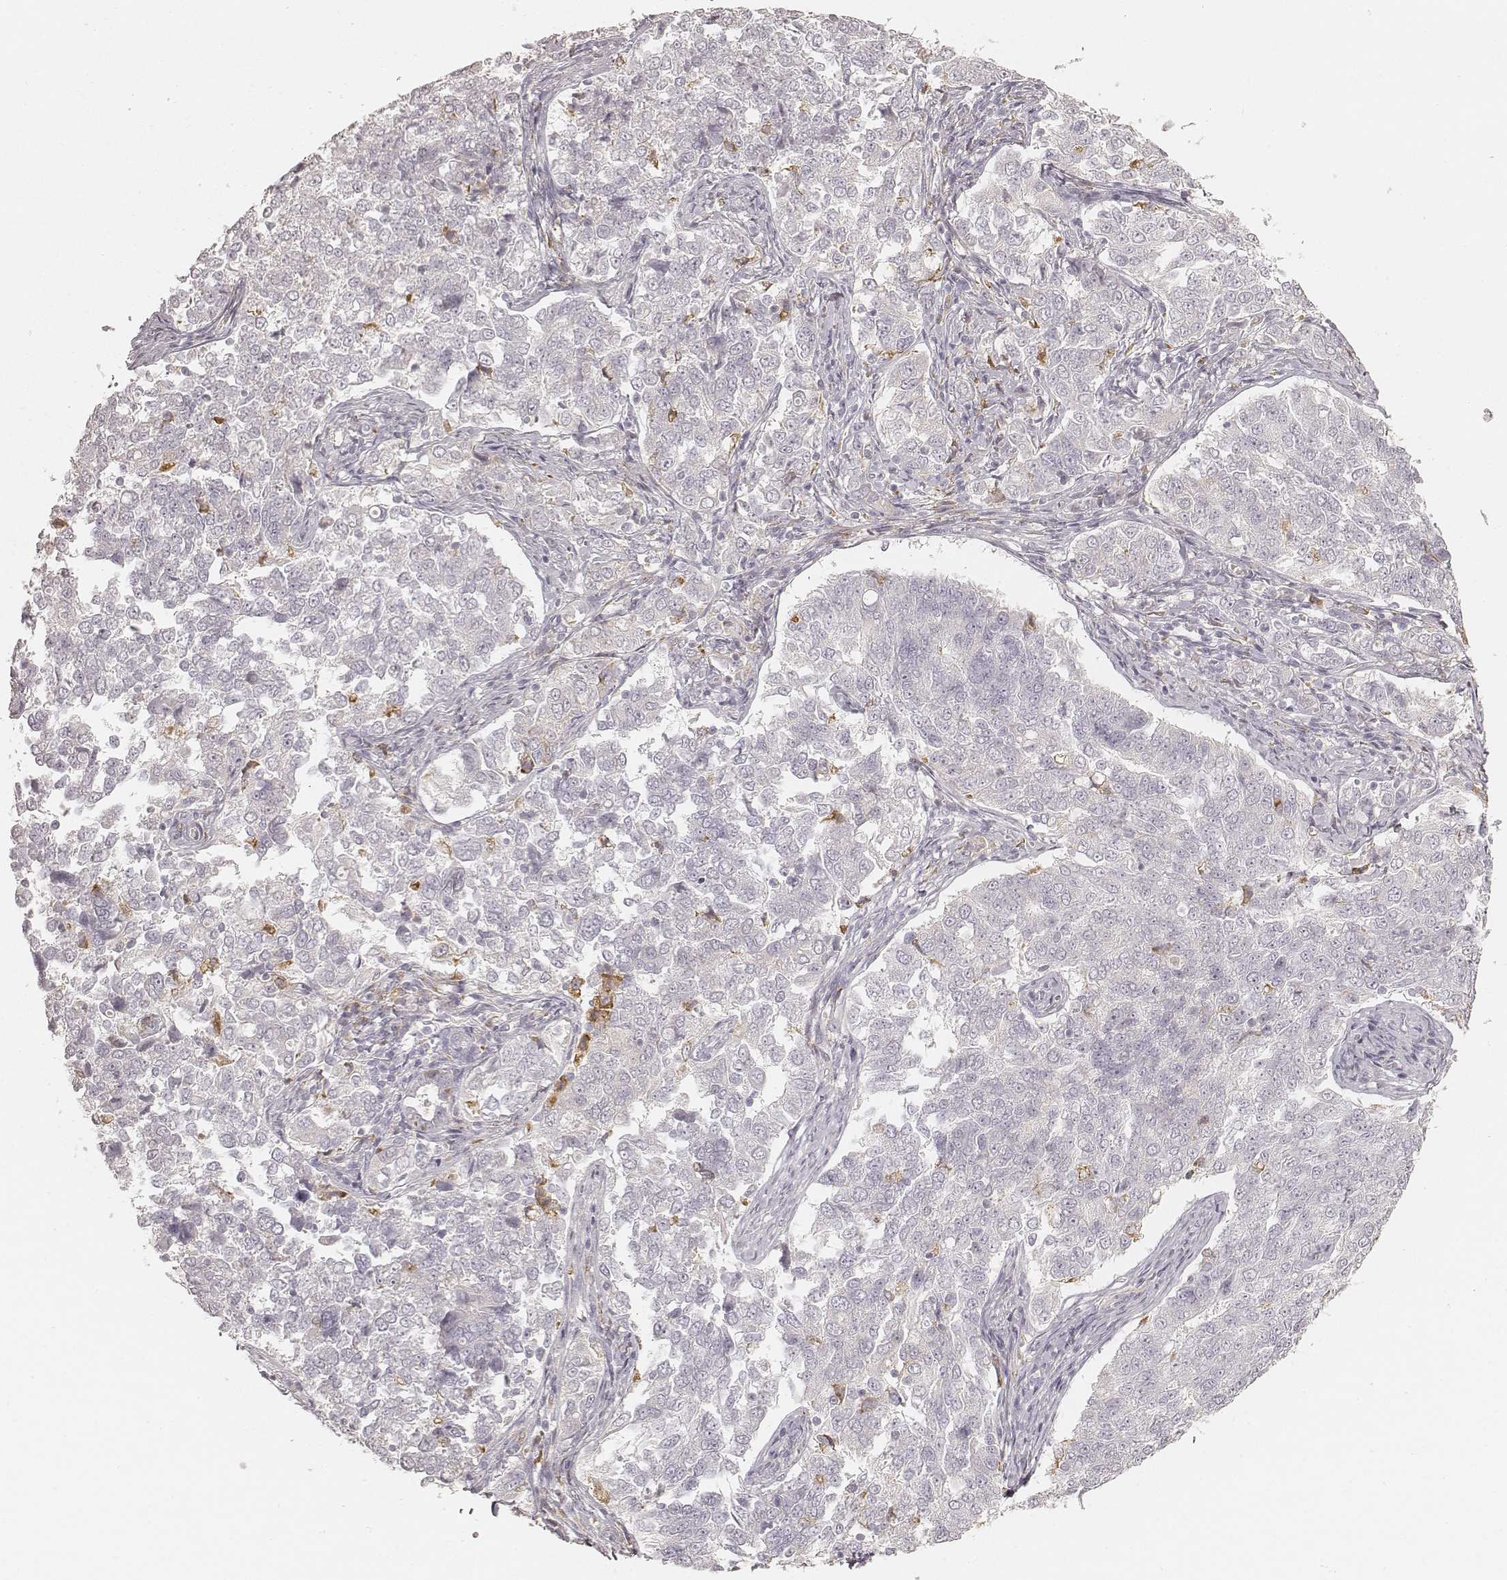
{"staining": {"intensity": "negative", "quantity": "none", "location": "none"}, "tissue": "endometrial cancer", "cell_type": "Tumor cells", "image_type": "cancer", "snomed": [{"axis": "morphology", "description": "Adenocarcinoma, NOS"}, {"axis": "topography", "description": "Endometrium"}], "caption": "Tumor cells show no significant protein positivity in endometrial cancer (adenocarcinoma).", "gene": "FMNL2", "patient": {"sex": "female", "age": 43}}